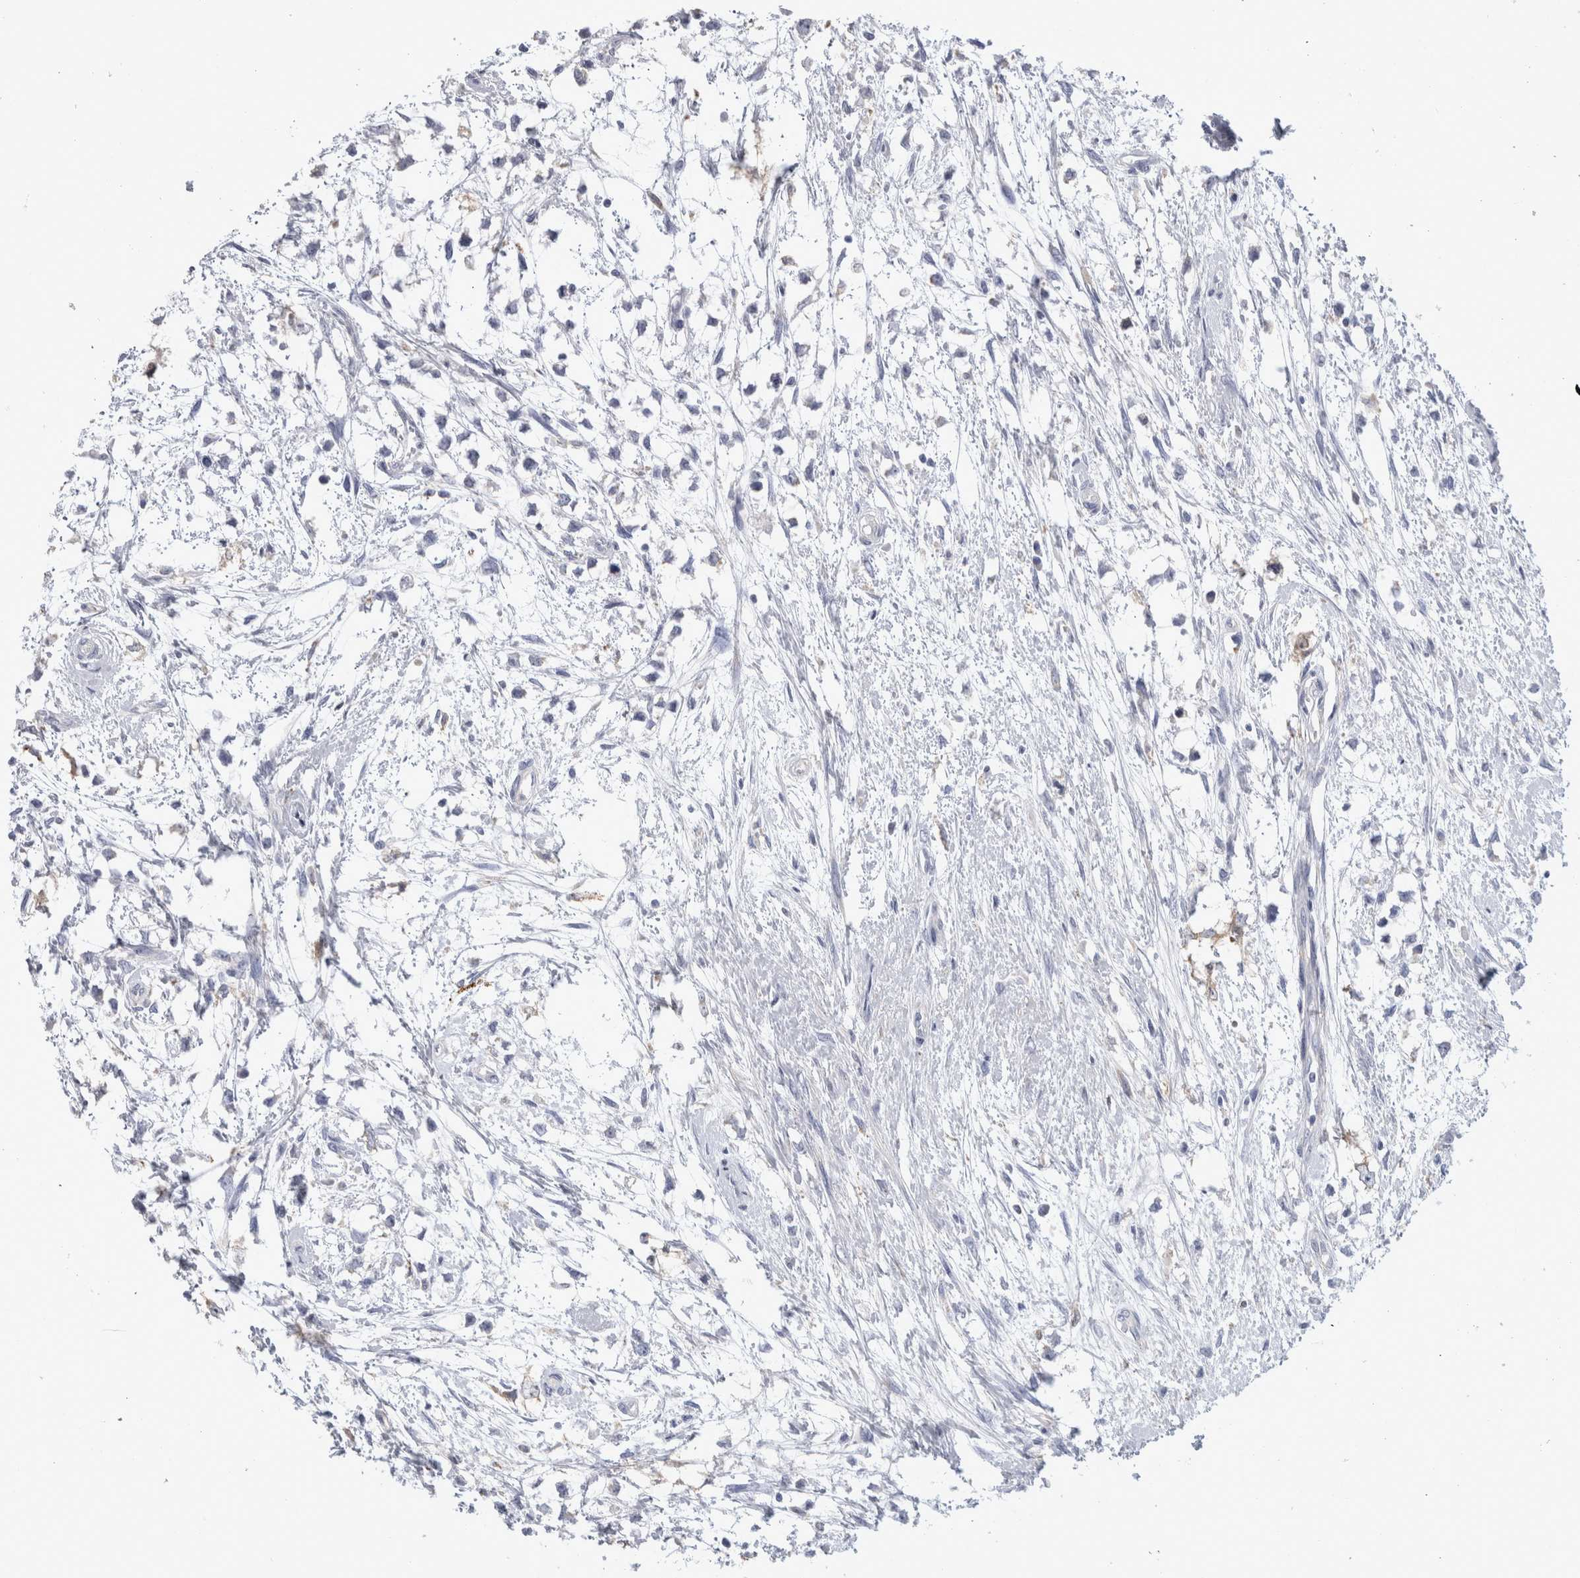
{"staining": {"intensity": "negative", "quantity": "none", "location": "none"}, "tissue": "testis cancer", "cell_type": "Tumor cells", "image_type": "cancer", "snomed": [{"axis": "morphology", "description": "Seminoma, NOS"}, {"axis": "morphology", "description": "Carcinoma, Embryonal, NOS"}, {"axis": "topography", "description": "Testis"}], "caption": "Immunohistochemical staining of testis cancer displays no significant positivity in tumor cells.", "gene": "GATM", "patient": {"sex": "male", "age": 51}}